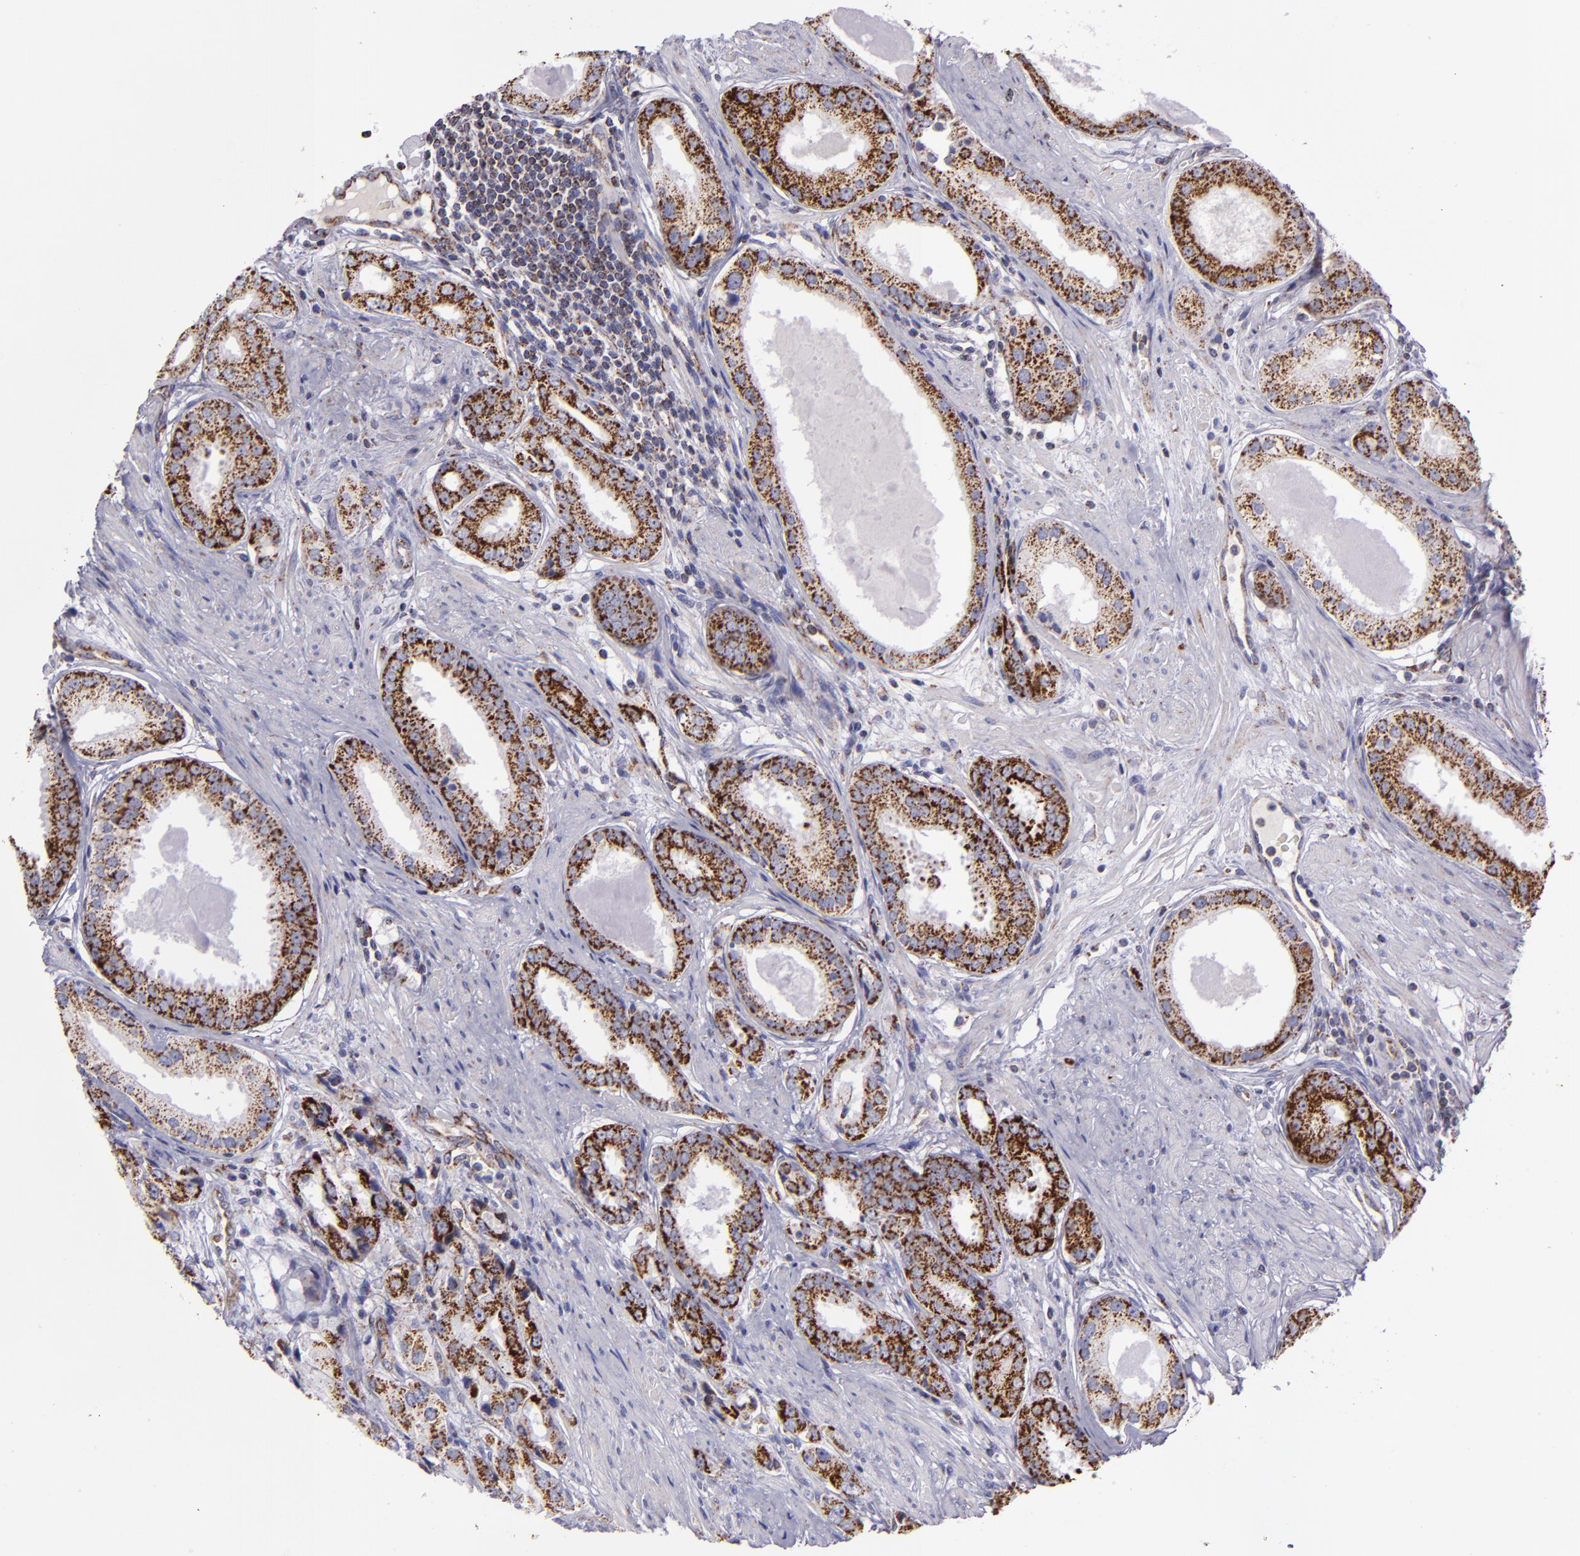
{"staining": {"intensity": "moderate", "quantity": ">75%", "location": "cytoplasmic/membranous"}, "tissue": "prostate cancer", "cell_type": "Tumor cells", "image_type": "cancer", "snomed": [{"axis": "morphology", "description": "Adenocarcinoma, Medium grade"}, {"axis": "topography", "description": "Prostate"}], "caption": "Prostate cancer (adenocarcinoma (medium-grade)) stained with a brown dye shows moderate cytoplasmic/membranous positive staining in about >75% of tumor cells.", "gene": "HSPD1", "patient": {"sex": "male", "age": 53}}